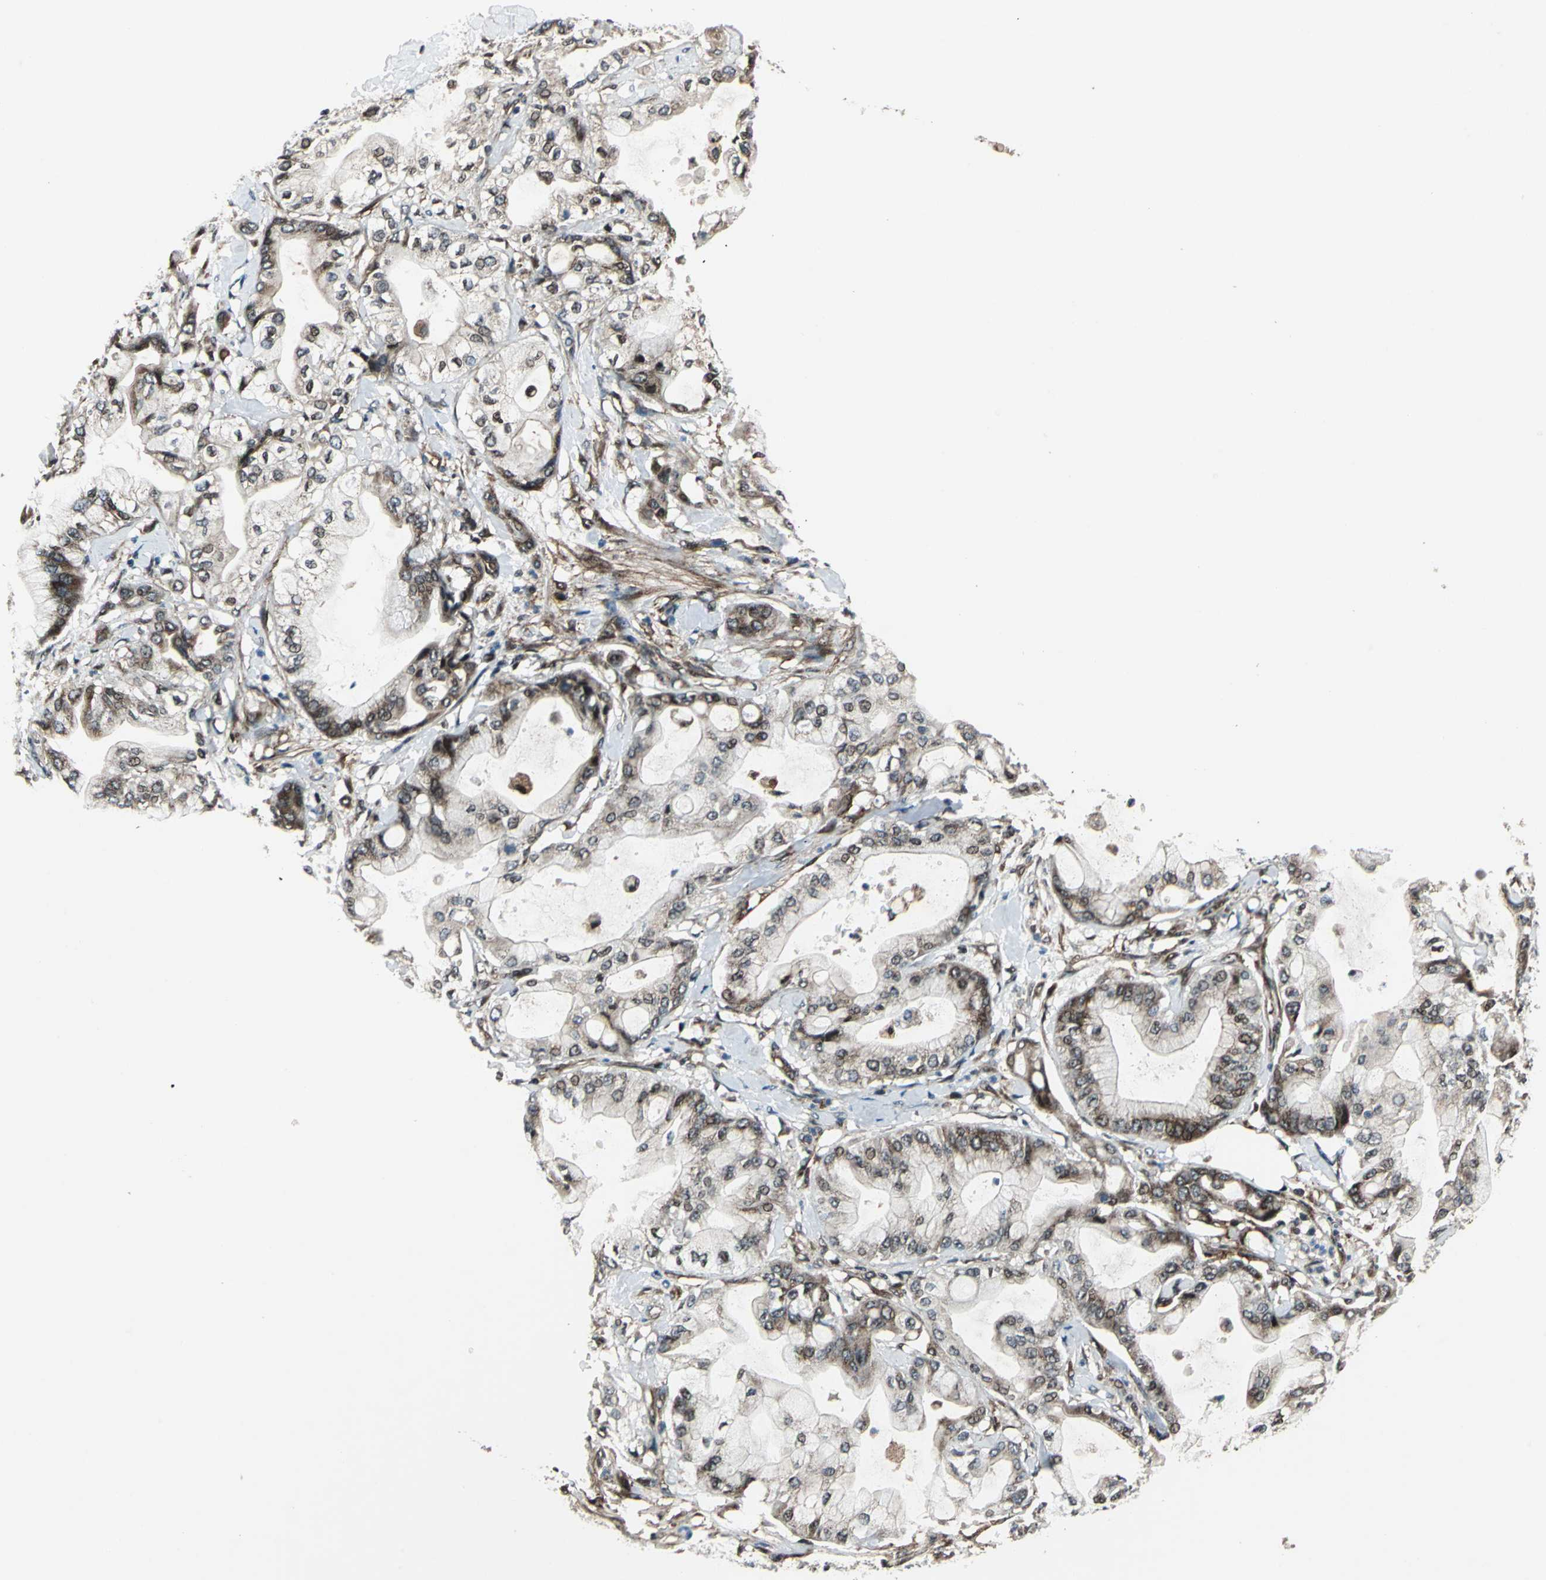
{"staining": {"intensity": "strong", "quantity": "25%-75%", "location": "cytoplasmic/membranous,nuclear"}, "tissue": "pancreatic cancer", "cell_type": "Tumor cells", "image_type": "cancer", "snomed": [{"axis": "morphology", "description": "Adenocarcinoma, NOS"}, {"axis": "morphology", "description": "Adenocarcinoma, metastatic, NOS"}, {"axis": "topography", "description": "Lymph node"}, {"axis": "topography", "description": "Pancreas"}, {"axis": "topography", "description": "Duodenum"}], "caption": "Immunohistochemical staining of human pancreatic cancer exhibits high levels of strong cytoplasmic/membranous and nuclear staining in approximately 25%-75% of tumor cells.", "gene": "AATF", "patient": {"sex": "female", "age": 64}}